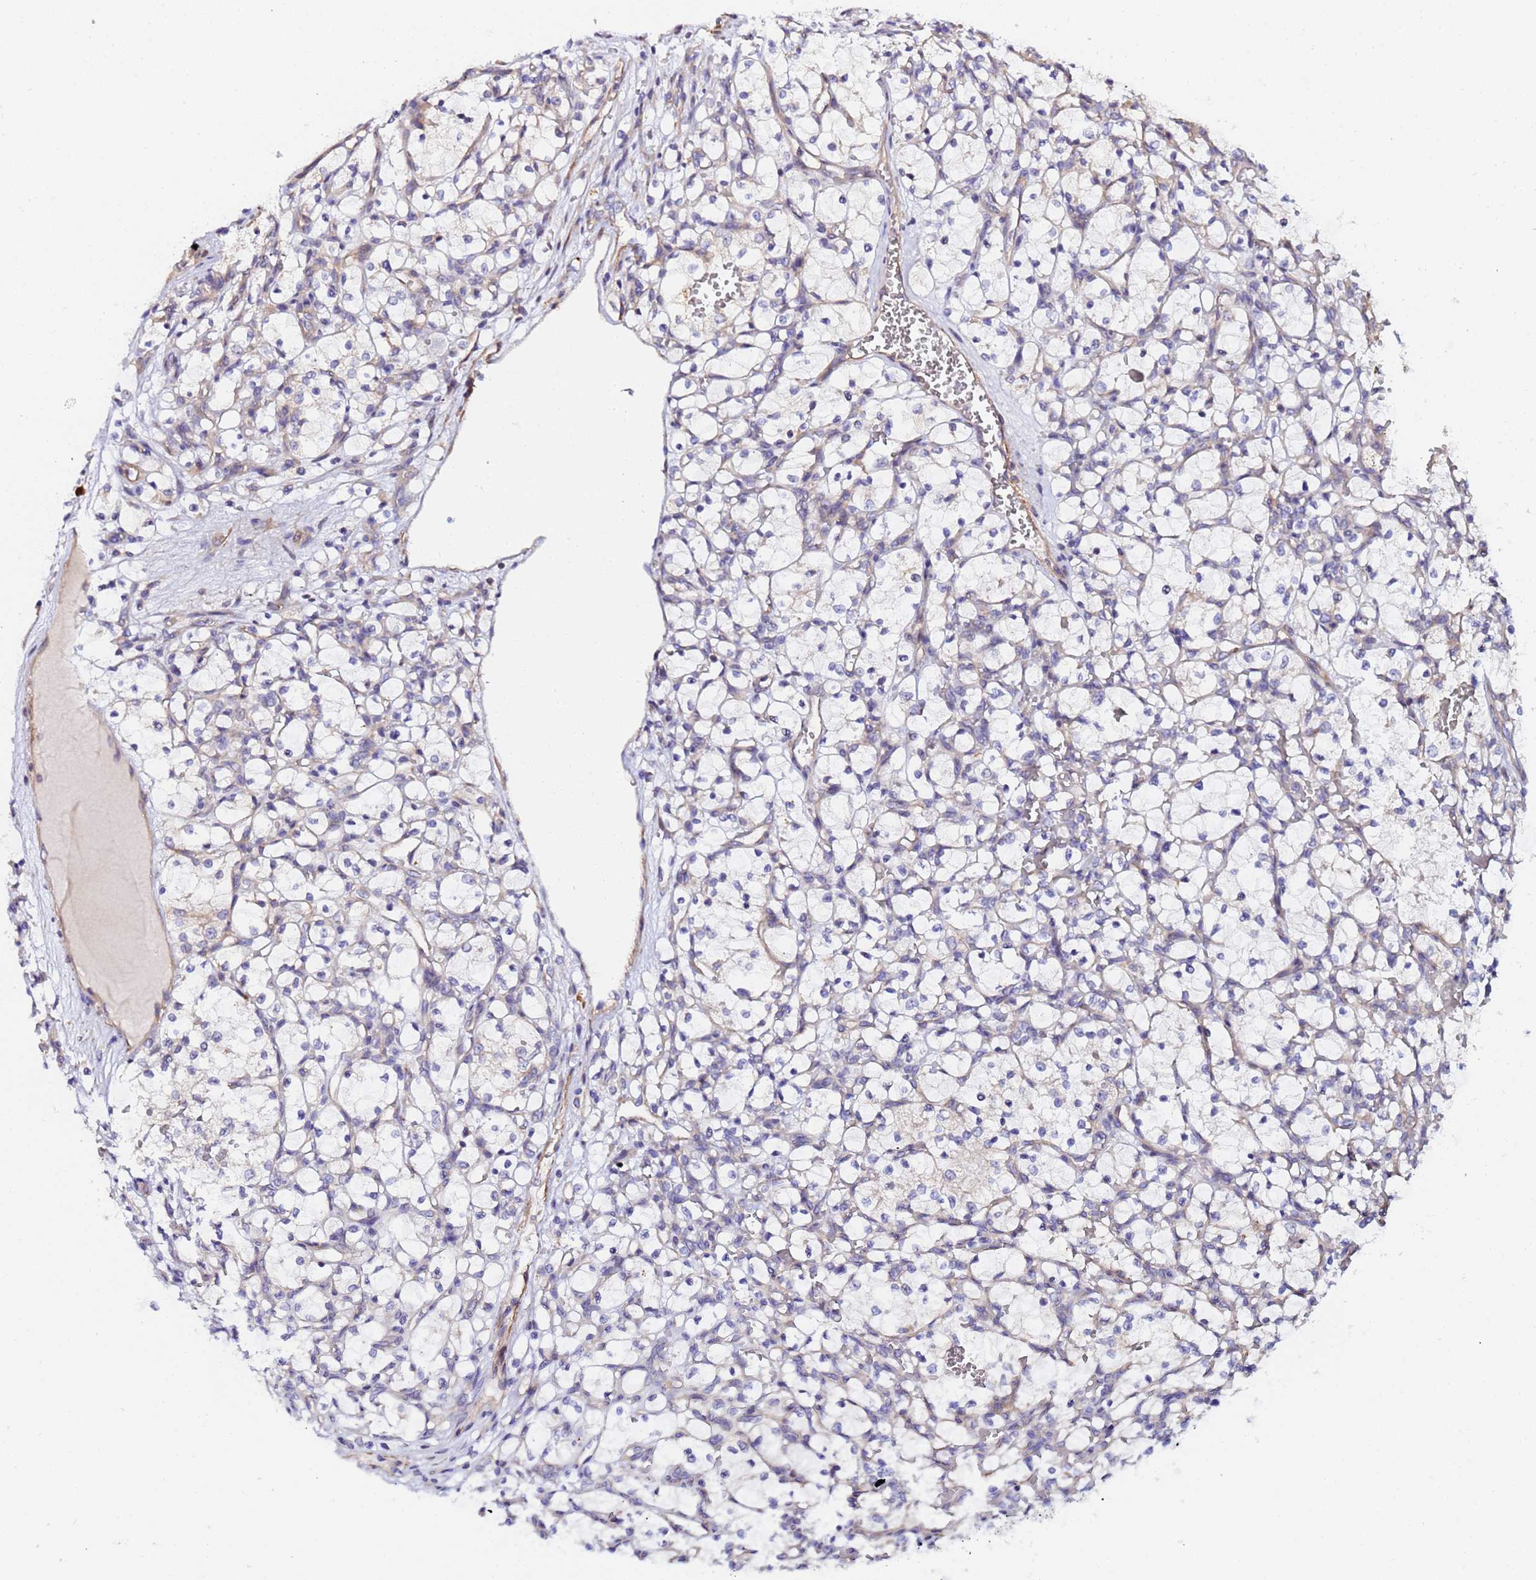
{"staining": {"intensity": "weak", "quantity": "<25%", "location": "cytoplasmic/membranous"}, "tissue": "renal cancer", "cell_type": "Tumor cells", "image_type": "cancer", "snomed": [{"axis": "morphology", "description": "Adenocarcinoma, NOS"}, {"axis": "topography", "description": "Kidney"}], "caption": "IHC of adenocarcinoma (renal) demonstrates no staining in tumor cells.", "gene": "JRKL", "patient": {"sex": "female", "age": 69}}